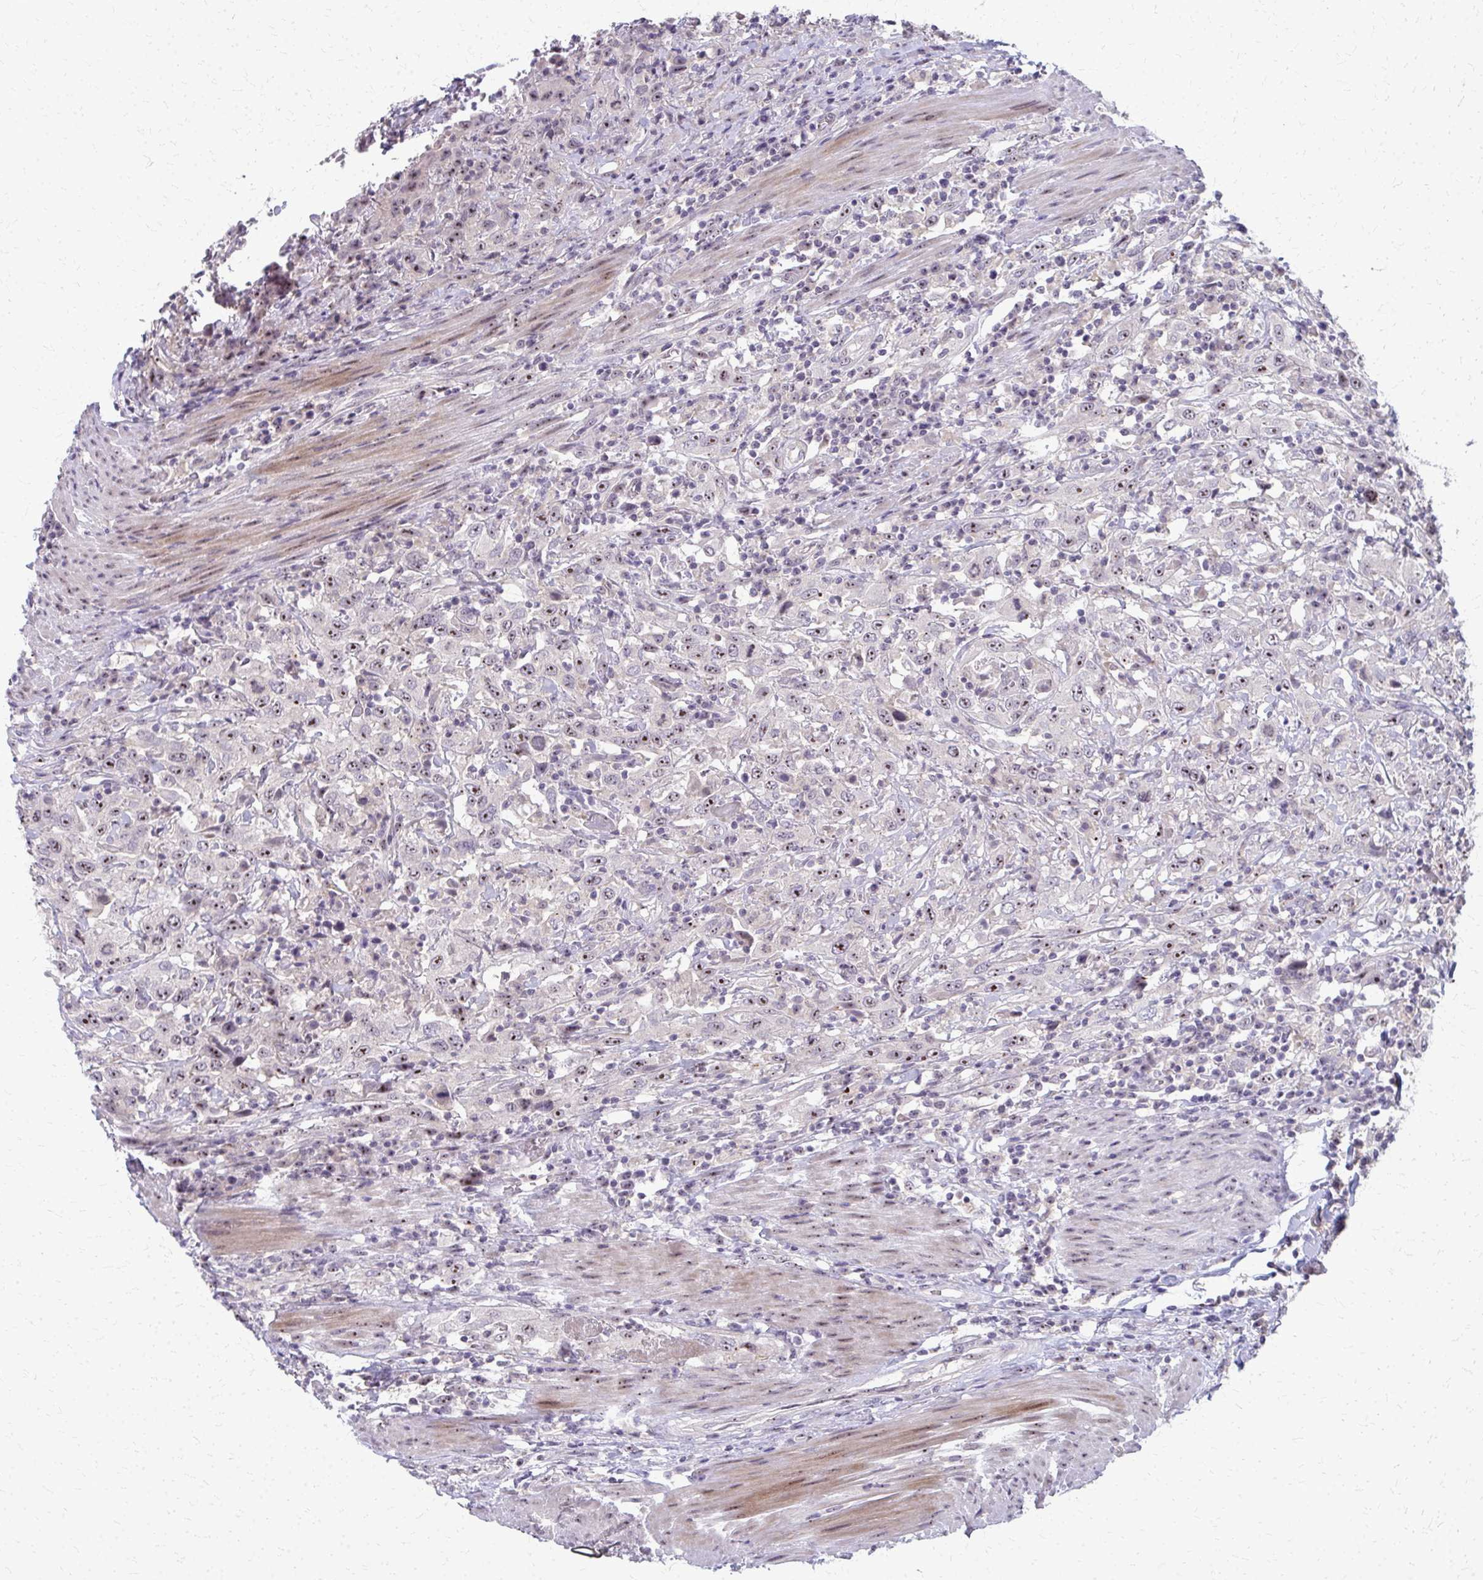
{"staining": {"intensity": "moderate", "quantity": ">75%", "location": "nuclear"}, "tissue": "urothelial cancer", "cell_type": "Tumor cells", "image_type": "cancer", "snomed": [{"axis": "morphology", "description": "Urothelial carcinoma, High grade"}, {"axis": "topography", "description": "Urinary bladder"}], "caption": "A brown stain labels moderate nuclear staining of a protein in high-grade urothelial carcinoma tumor cells. The staining is performed using DAB brown chromogen to label protein expression. The nuclei are counter-stained blue using hematoxylin.", "gene": "NUDT16", "patient": {"sex": "male", "age": 61}}